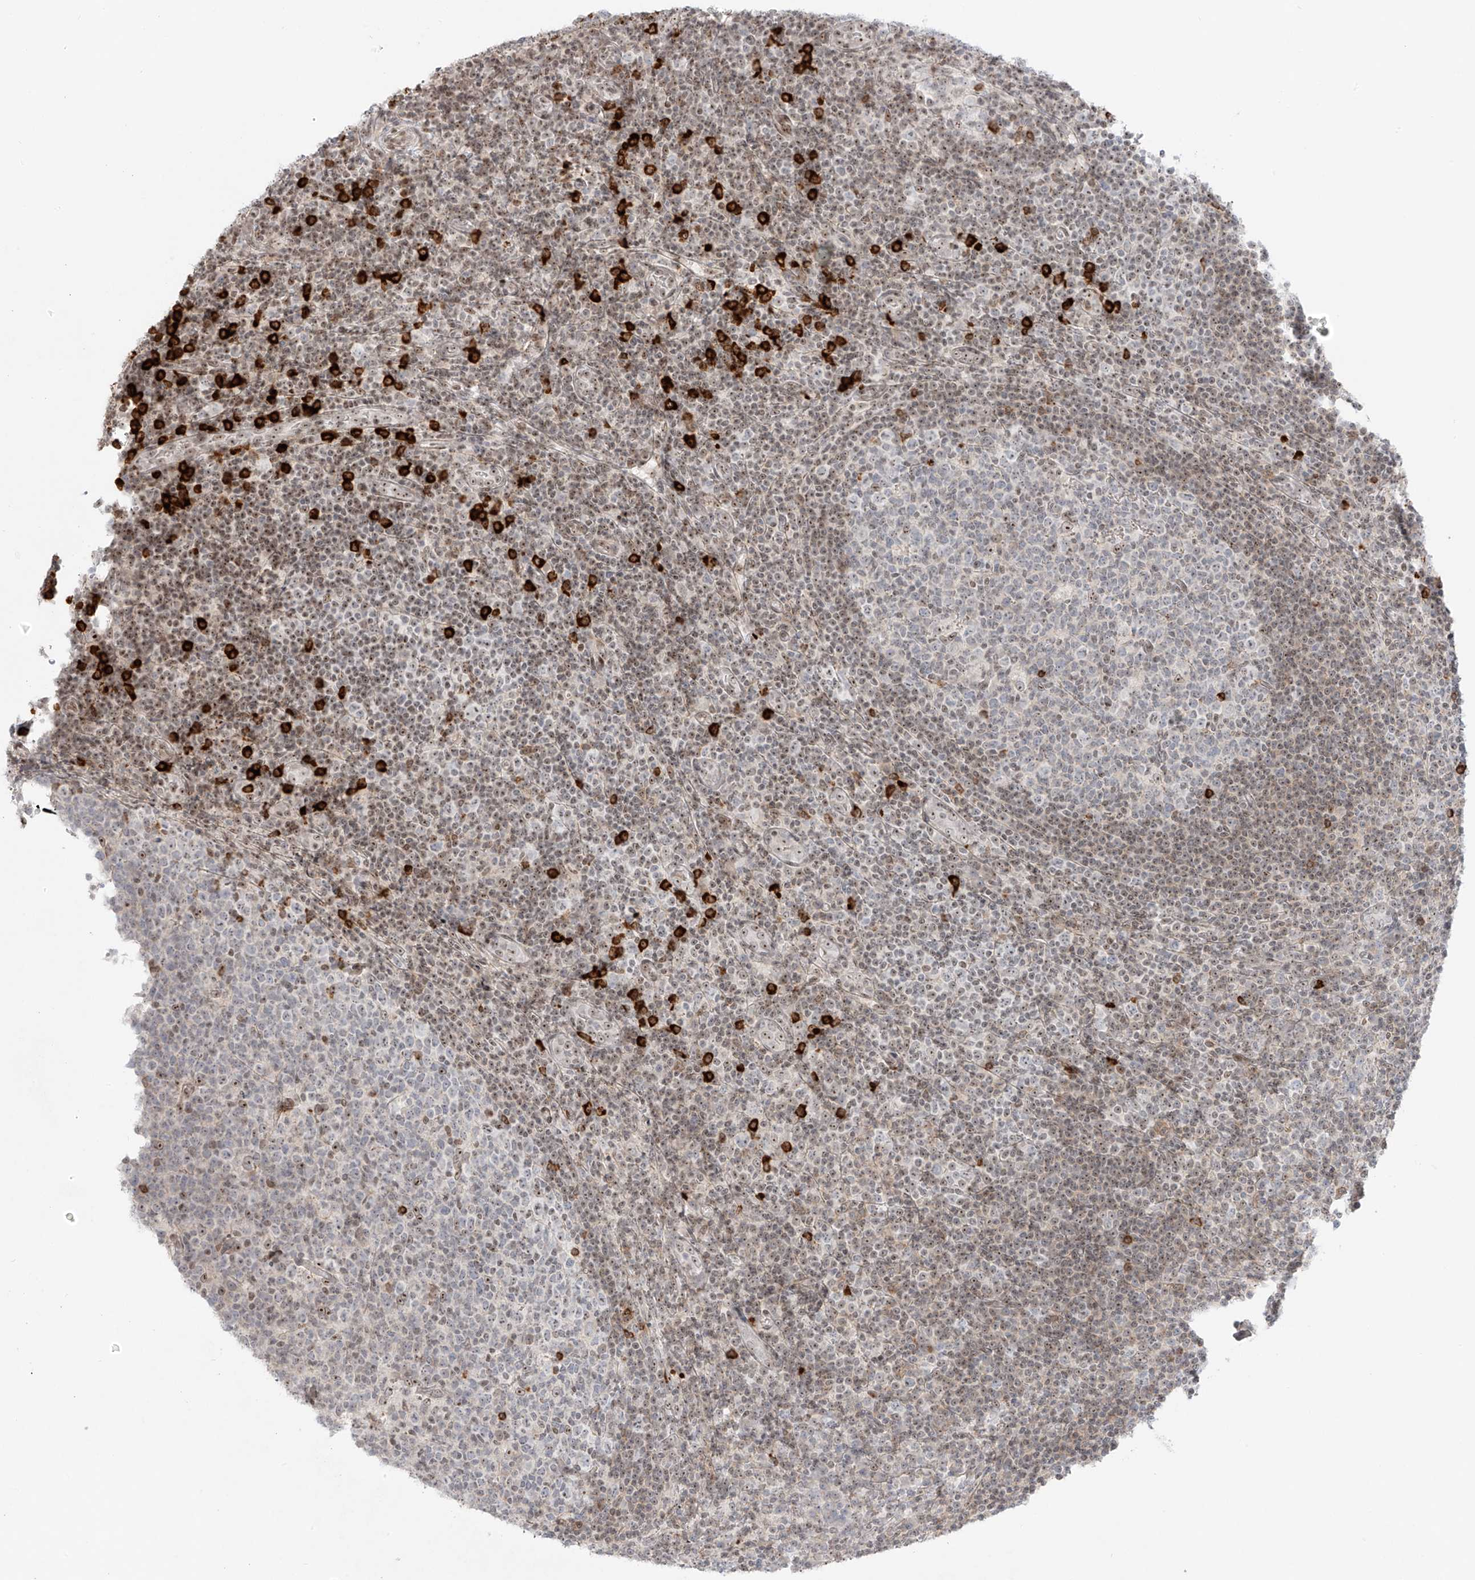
{"staining": {"intensity": "weak", "quantity": "<25%", "location": "nuclear"}, "tissue": "tonsil", "cell_type": "Germinal center cells", "image_type": "normal", "snomed": [{"axis": "morphology", "description": "Normal tissue, NOS"}, {"axis": "topography", "description": "Tonsil"}], "caption": "IHC of benign human tonsil demonstrates no staining in germinal center cells.", "gene": "ZNF512", "patient": {"sex": "female", "age": 19}}